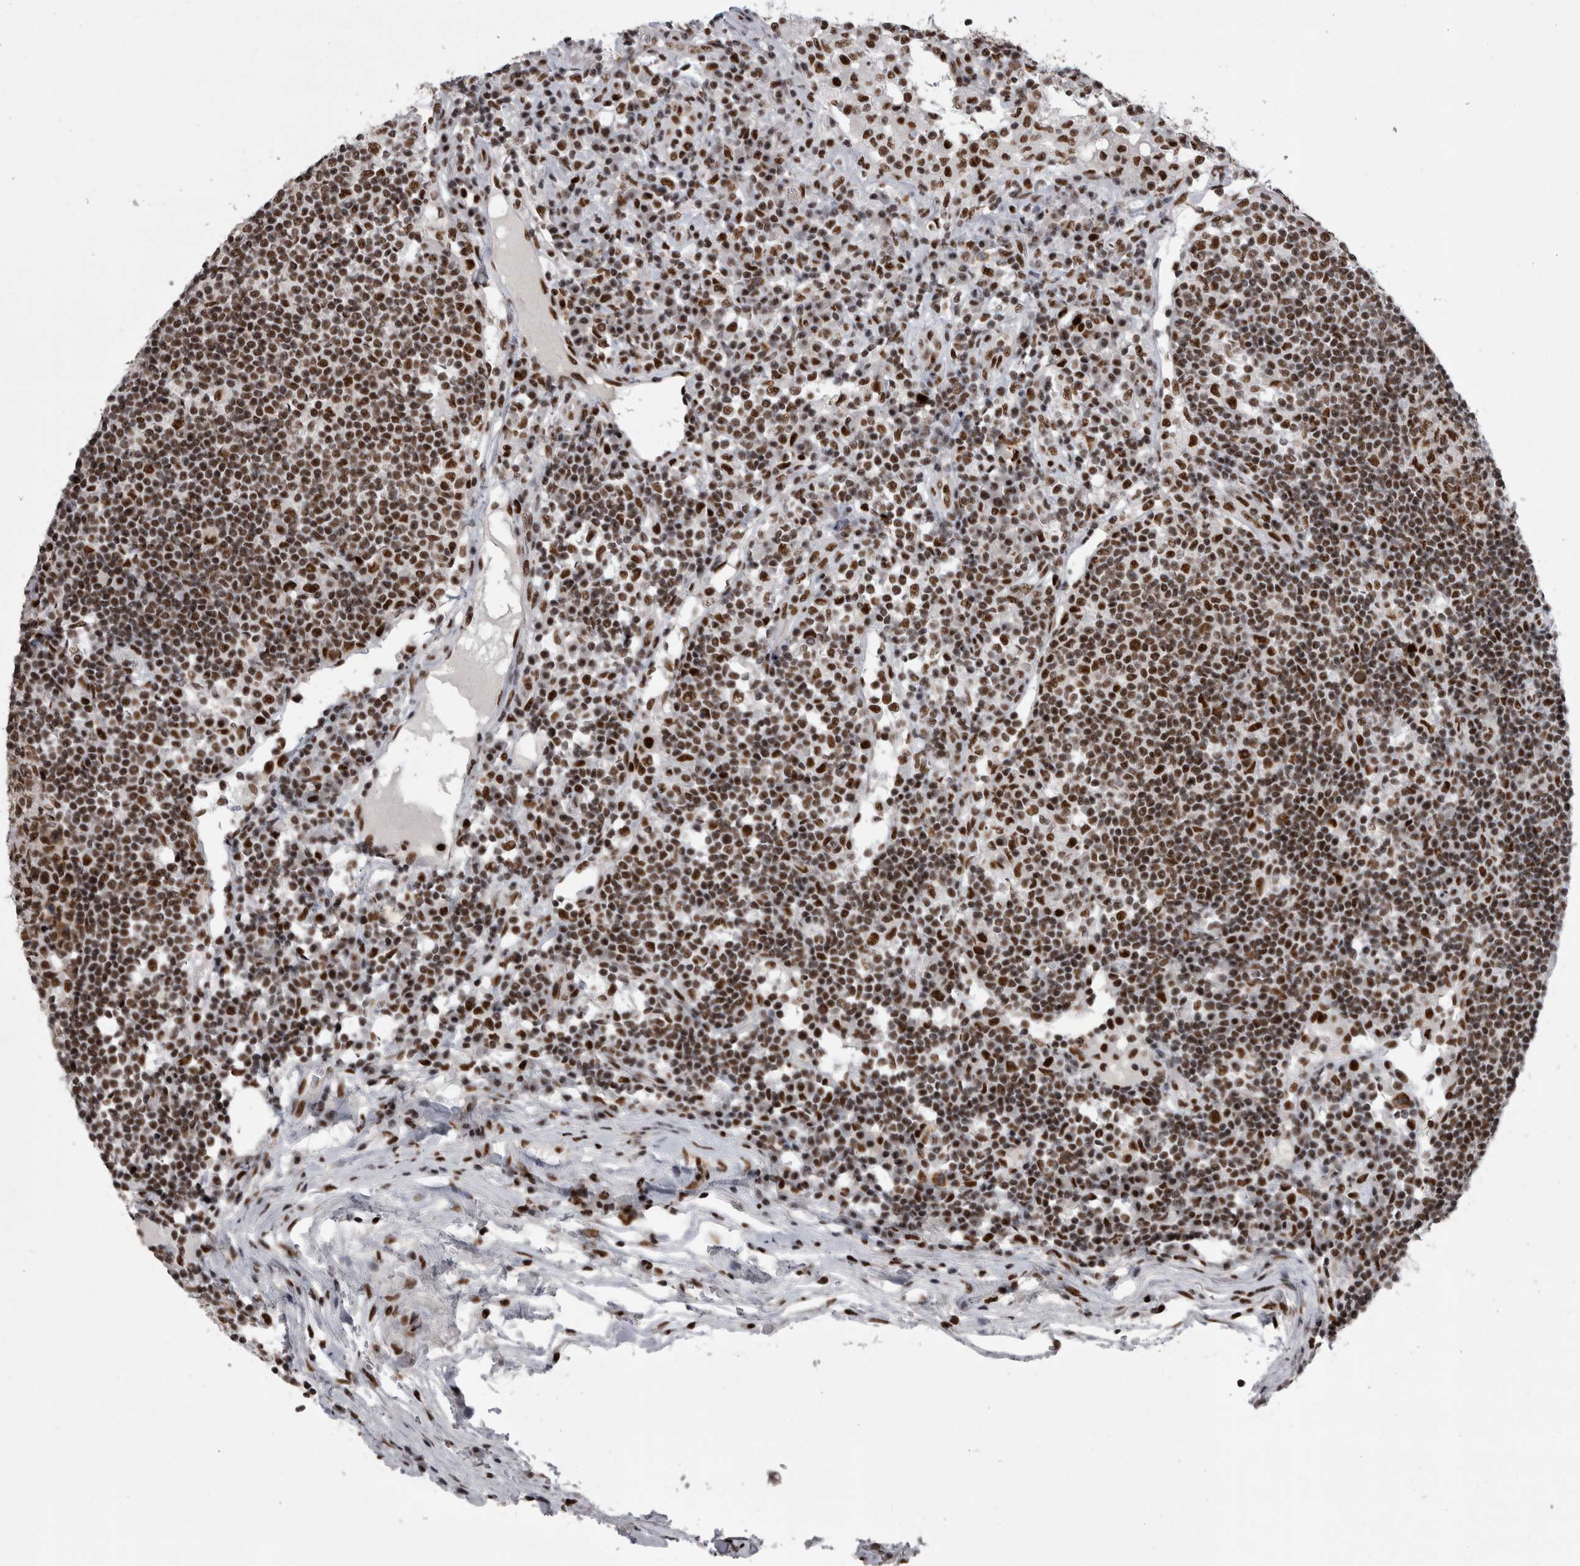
{"staining": {"intensity": "strong", "quantity": ">75%", "location": "nuclear"}, "tissue": "lymph node", "cell_type": "Germinal center cells", "image_type": "normal", "snomed": [{"axis": "morphology", "description": "Normal tissue, NOS"}, {"axis": "topography", "description": "Lymph node"}], "caption": "A brown stain highlights strong nuclear expression of a protein in germinal center cells of benign human lymph node.", "gene": "SNRNP40", "patient": {"sex": "female", "age": 53}}